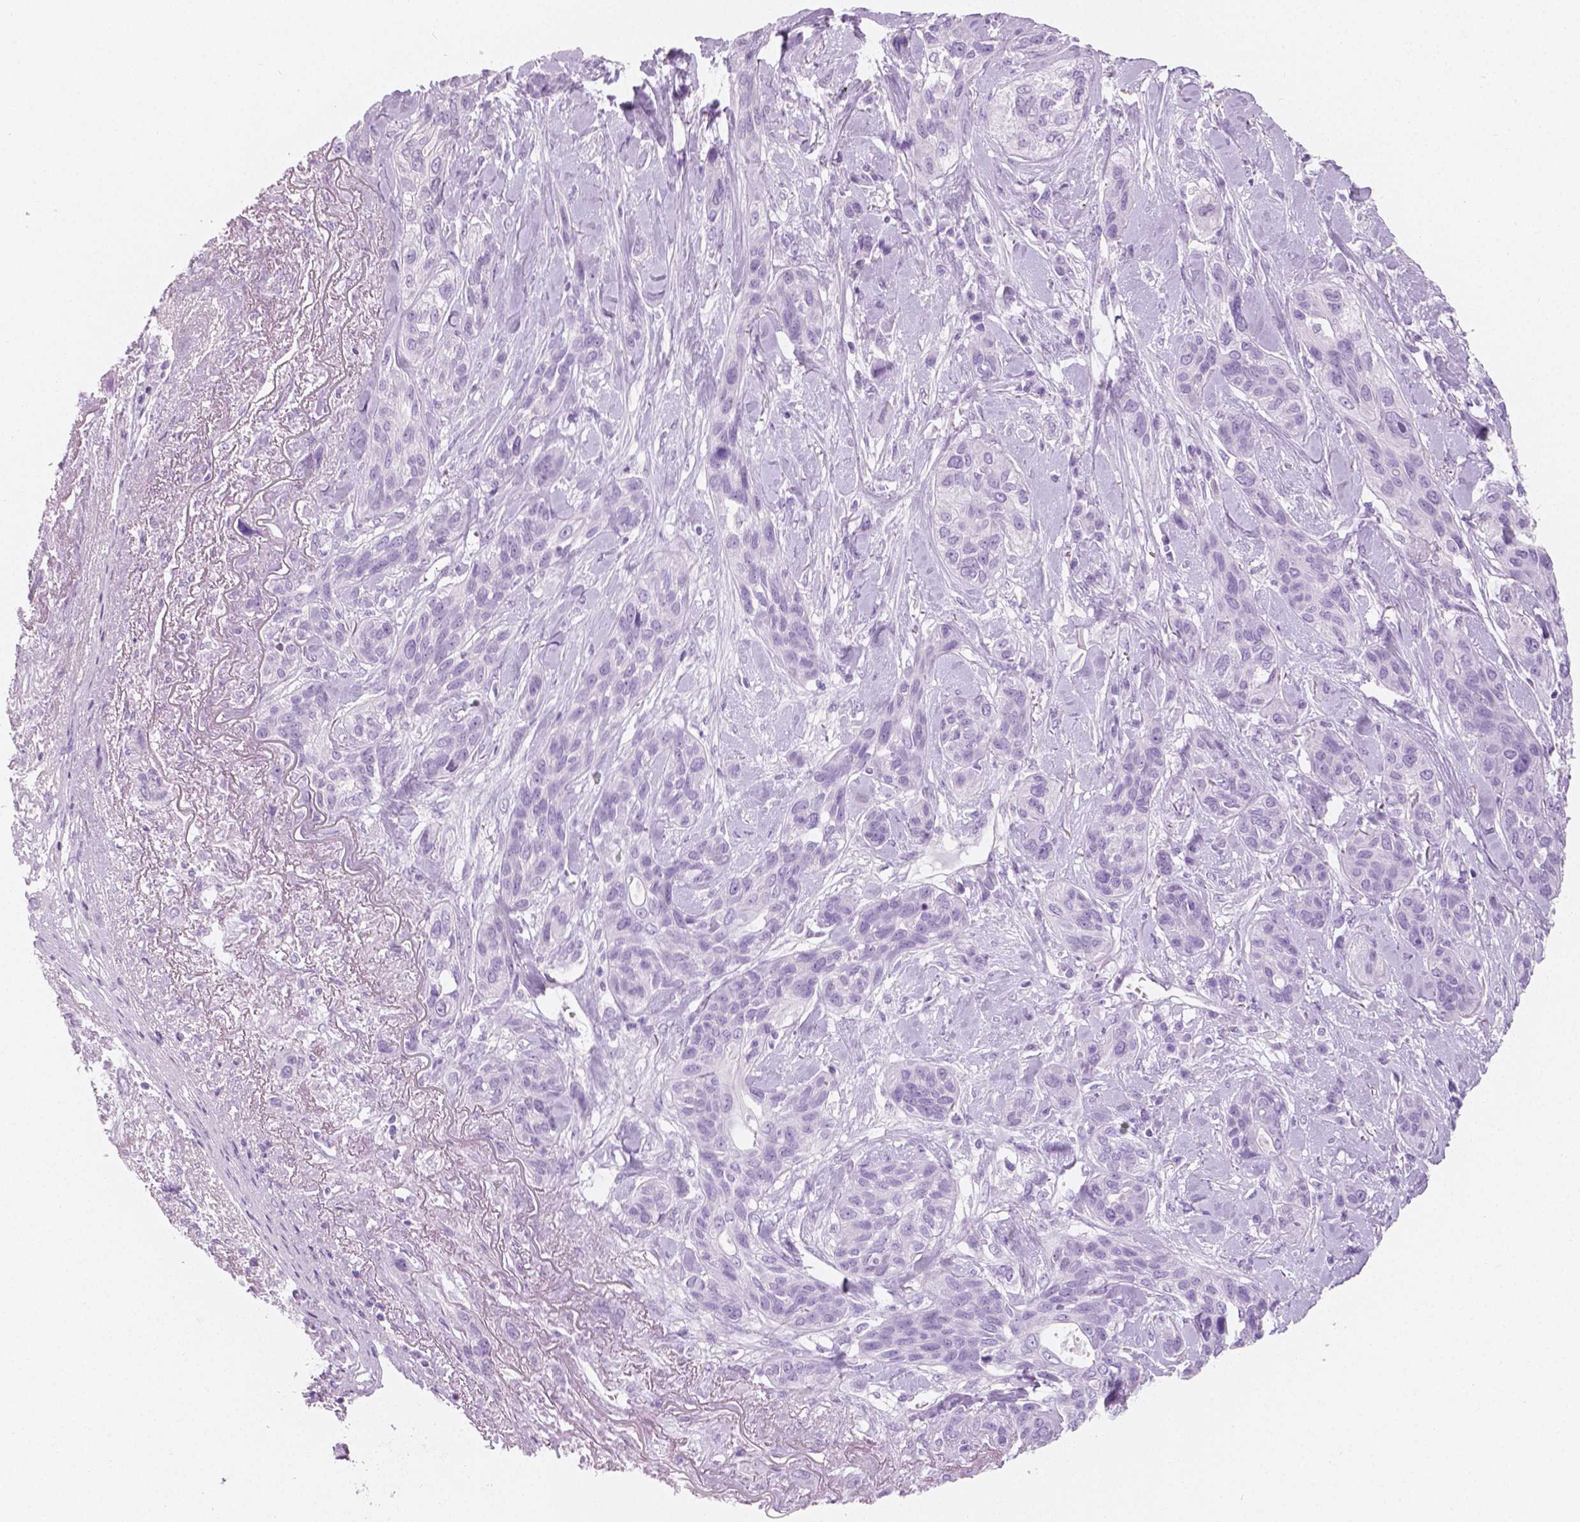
{"staining": {"intensity": "negative", "quantity": "none", "location": "none"}, "tissue": "lung cancer", "cell_type": "Tumor cells", "image_type": "cancer", "snomed": [{"axis": "morphology", "description": "Squamous cell carcinoma, NOS"}, {"axis": "topography", "description": "Lung"}], "caption": "Lung cancer stained for a protein using IHC exhibits no staining tumor cells.", "gene": "PLIN4", "patient": {"sex": "female", "age": 70}}